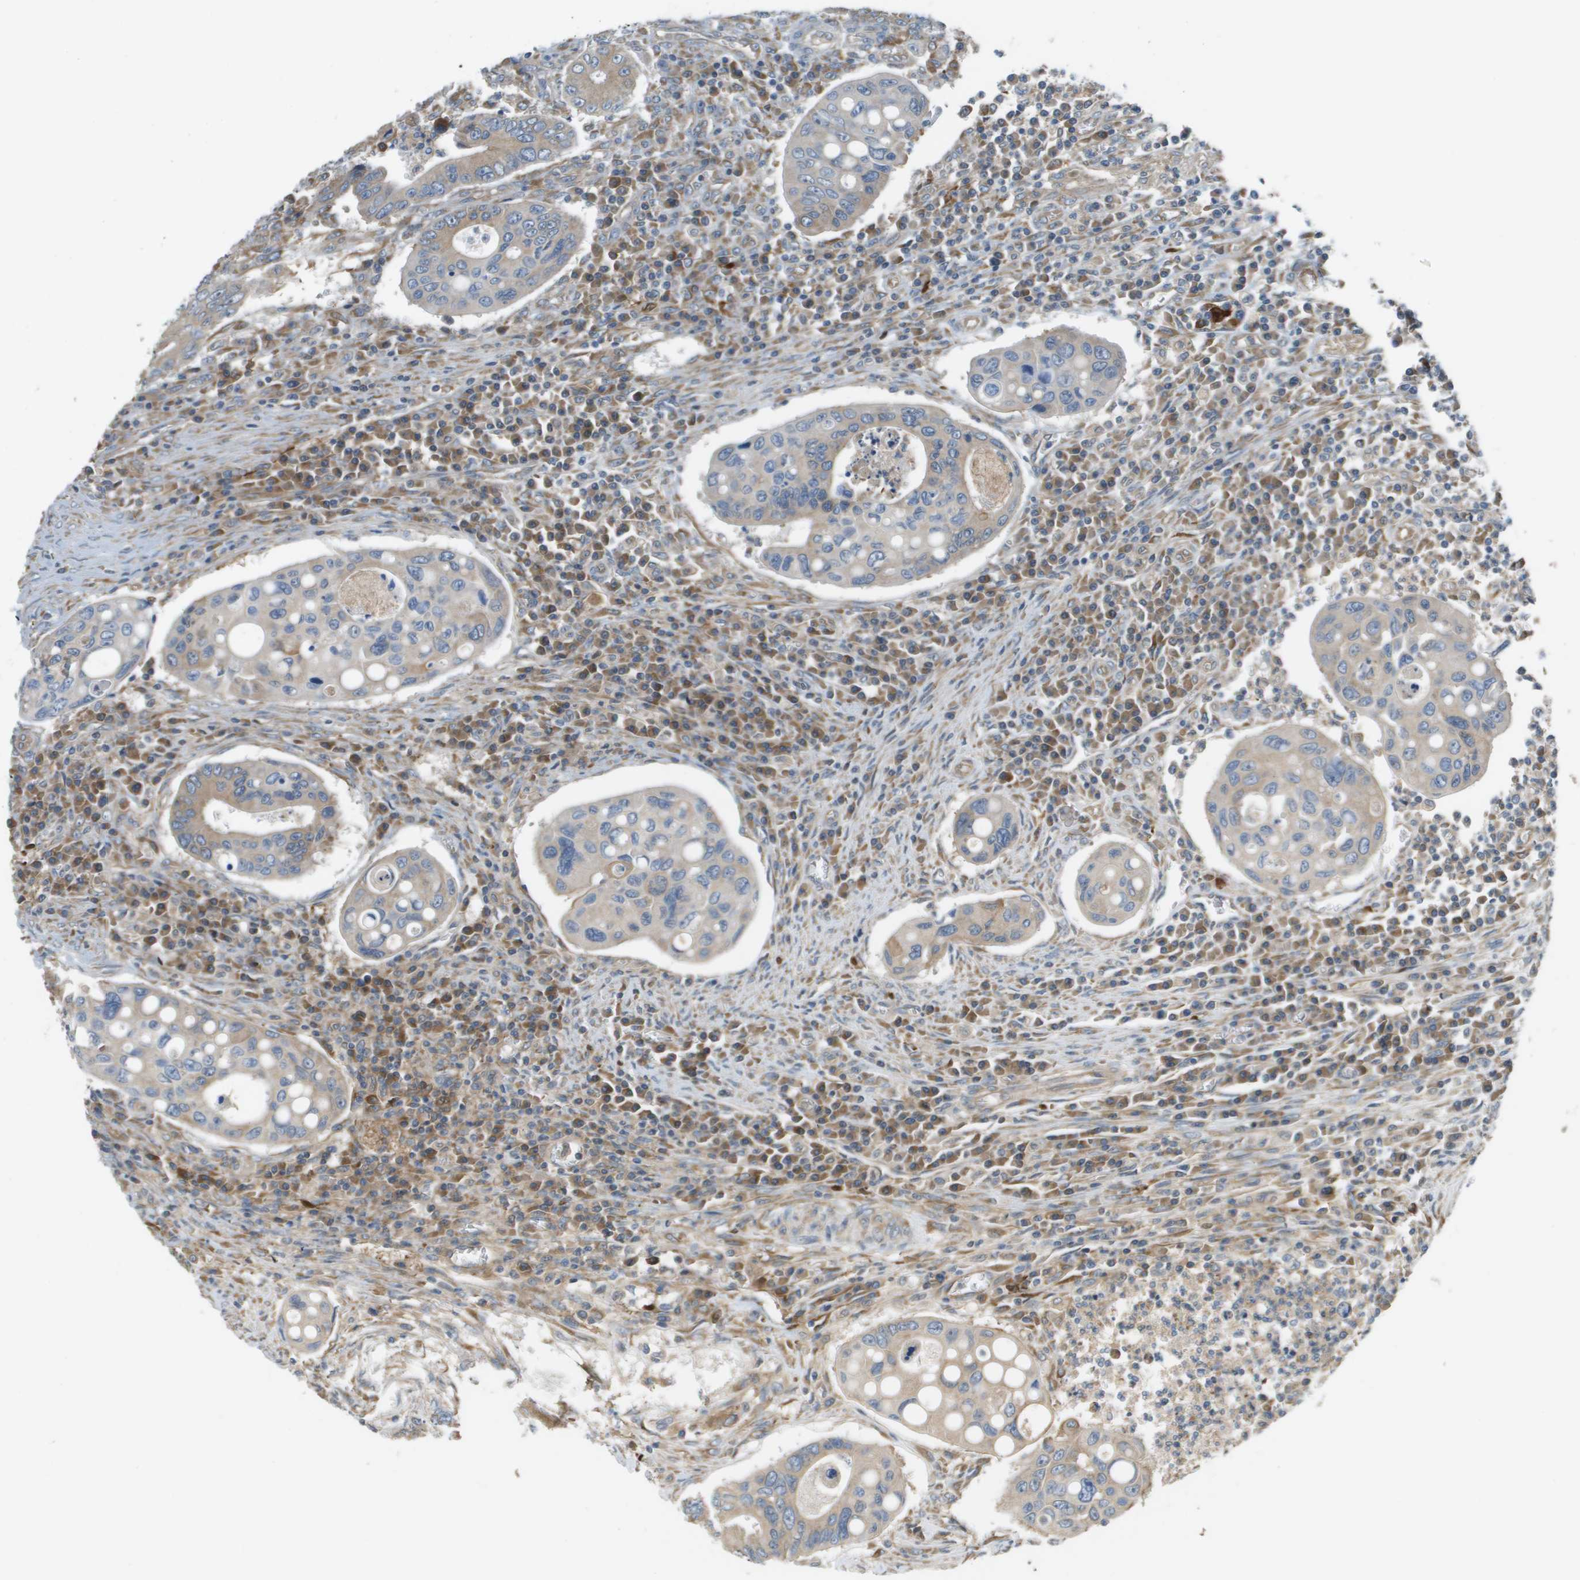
{"staining": {"intensity": "moderate", "quantity": "25%-75%", "location": "cytoplasmic/membranous"}, "tissue": "colorectal cancer", "cell_type": "Tumor cells", "image_type": "cancer", "snomed": [{"axis": "morphology", "description": "Inflammation, NOS"}, {"axis": "morphology", "description": "Adenocarcinoma, NOS"}, {"axis": "topography", "description": "Colon"}], "caption": "Tumor cells demonstrate medium levels of moderate cytoplasmic/membranous positivity in about 25%-75% of cells in human colorectal cancer. The staining was performed using DAB to visualize the protein expression in brown, while the nuclei were stained in blue with hematoxylin (Magnification: 20x).", "gene": "SAMSN1", "patient": {"sex": "male", "age": 72}}